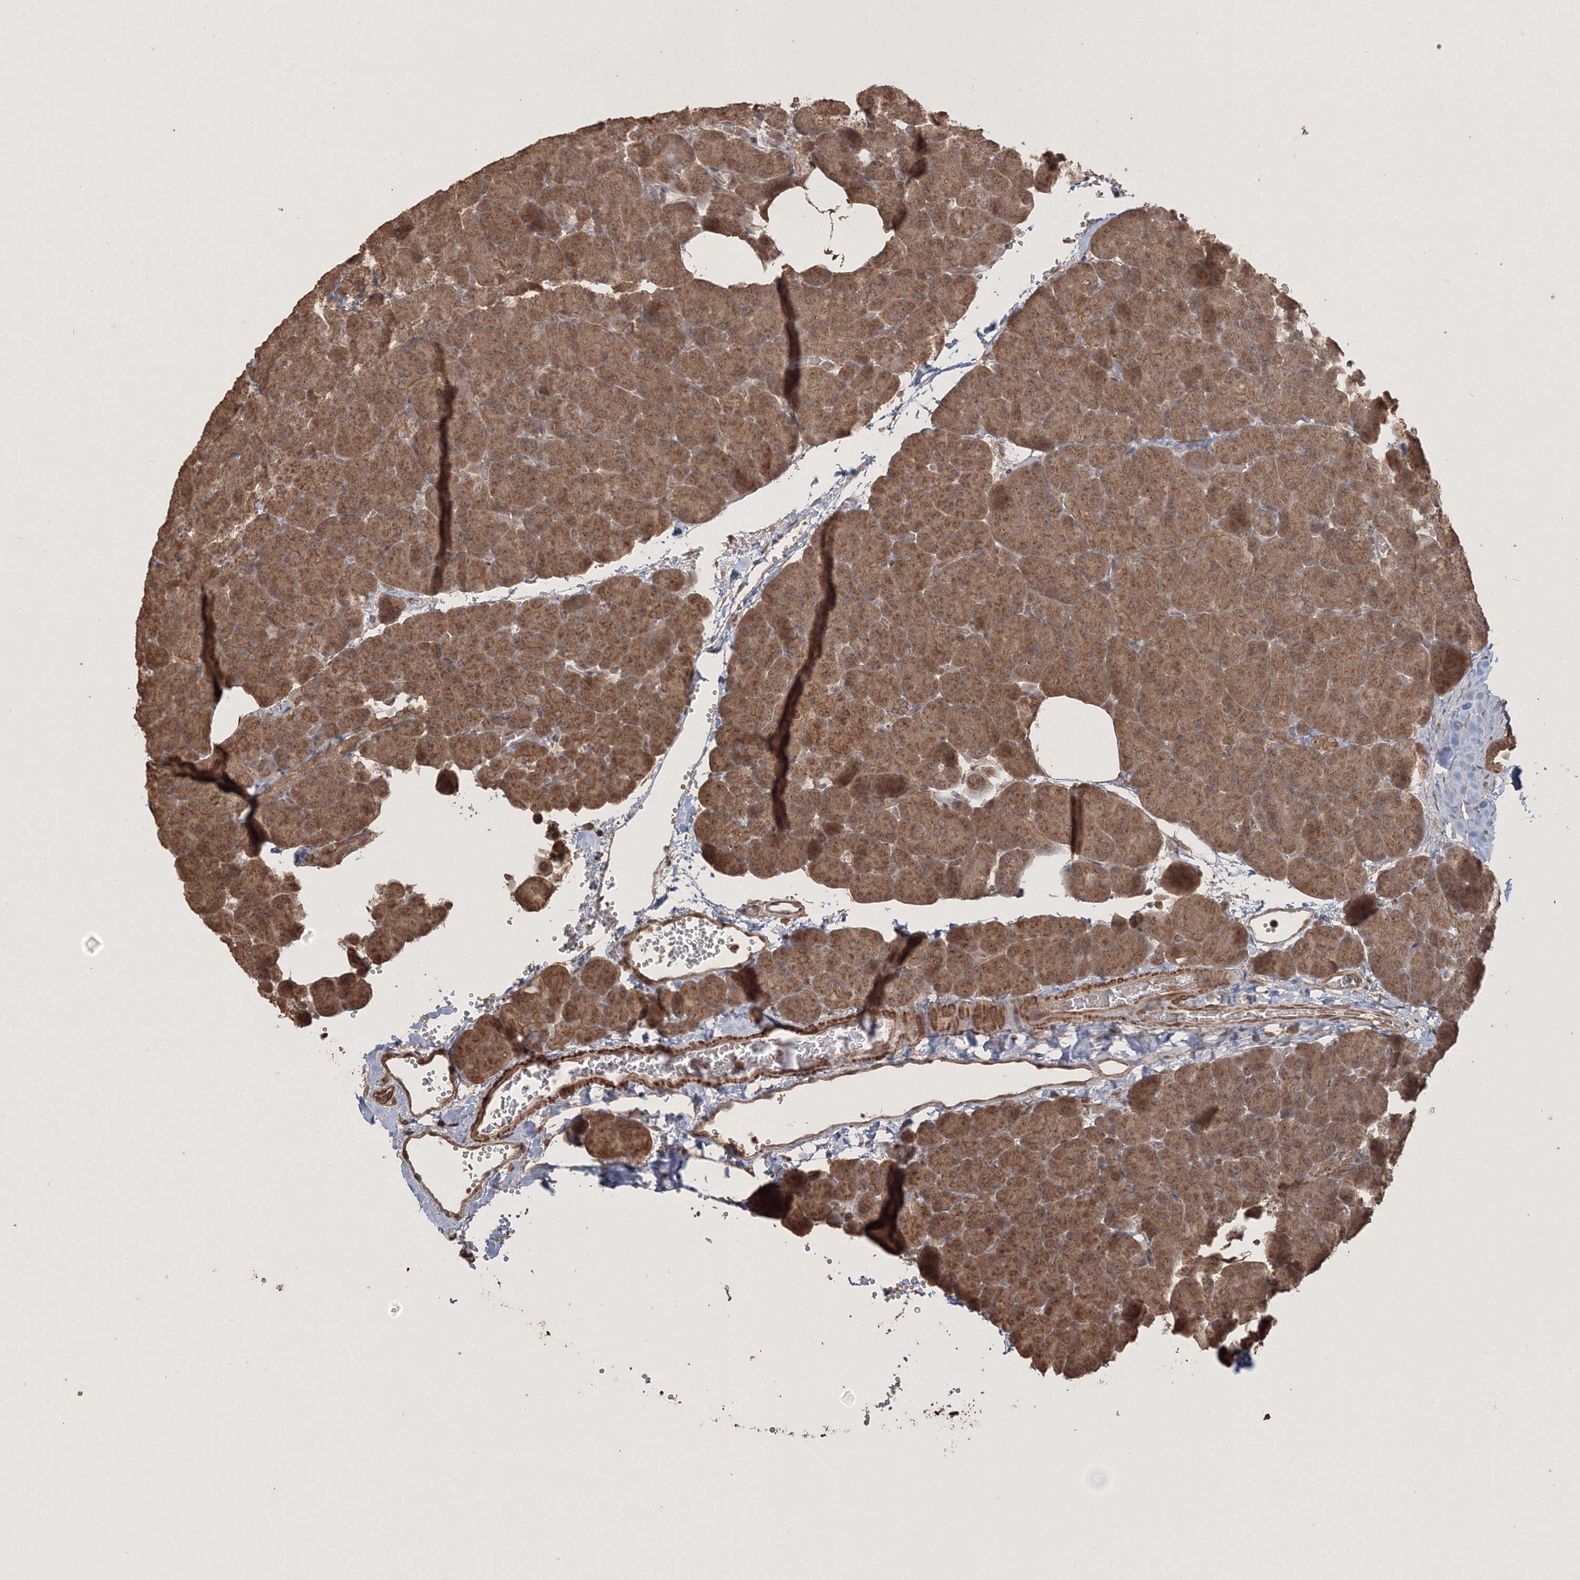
{"staining": {"intensity": "moderate", "quantity": ">75%", "location": "cytoplasmic/membranous"}, "tissue": "pancreas", "cell_type": "Exocrine glandular cells", "image_type": "normal", "snomed": [{"axis": "morphology", "description": "Normal tissue, NOS"}, {"axis": "morphology", "description": "Carcinoid, malignant, NOS"}, {"axis": "topography", "description": "Pancreas"}], "caption": "Immunohistochemical staining of benign human pancreas demonstrates >75% levels of moderate cytoplasmic/membranous protein expression in about >75% of exocrine glandular cells. Using DAB (3,3'-diaminobenzidine) (brown) and hematoxylin (blue) stains, captured at high magnification using brightfield microscopy.", "gene": "CCDC122", "patient": {"sex": "female", "age": 35}}